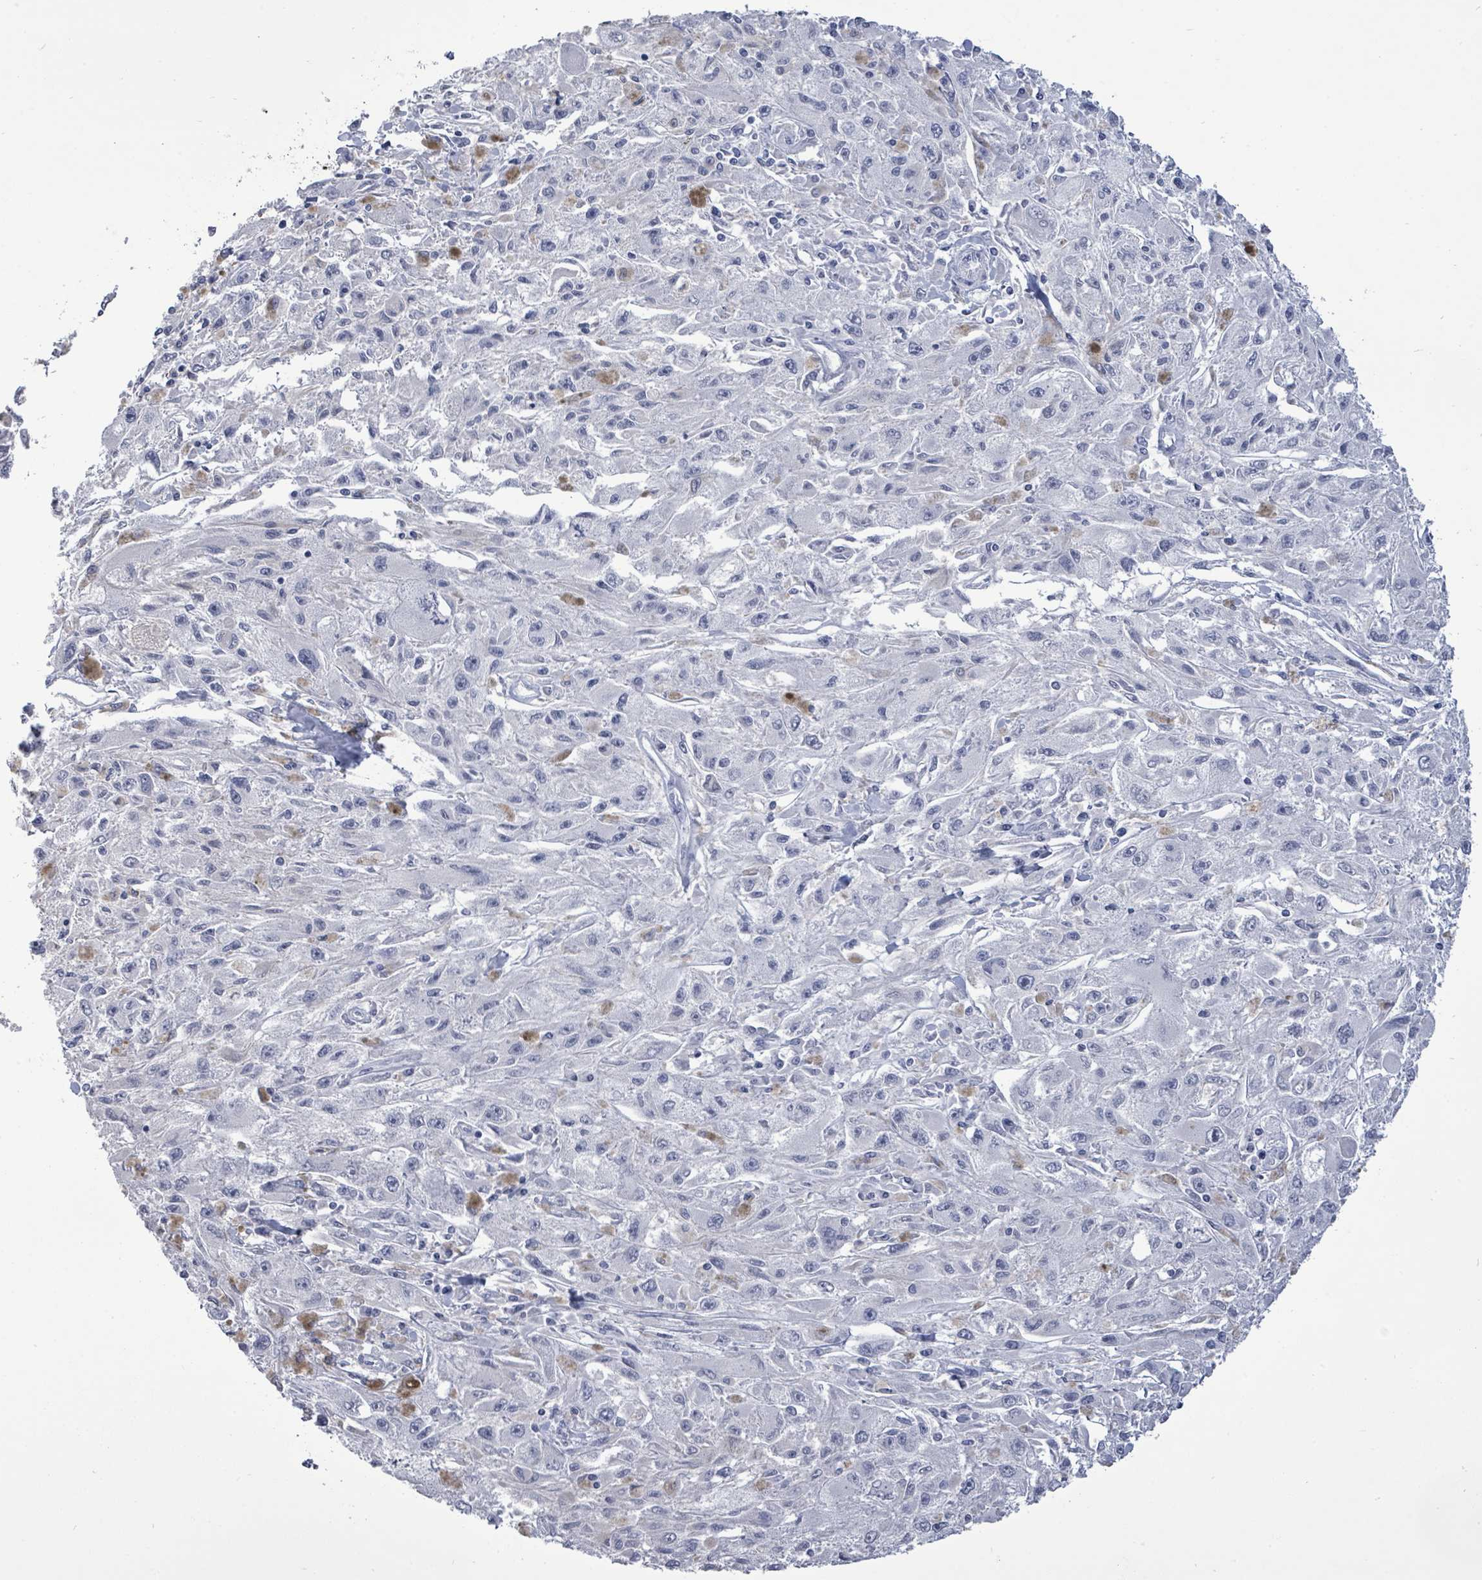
{"staining": {"intensity": "negative", "quantity": "none", "location": "none"}, "tissue": "melanoma", "cell_type": "Tumor cells", "image_type": "cancer", "snomed": [{"axis": "morphology", "description": "Malignant melanoma, Metastatic site"}, {"axis": "topography", "description": "Skin"}], "caption": "Immunohistochemistry histopathology image of malignant melanoma (metastatic site) stained for a protein (brown), which demonstrates no expression in tumor cells.", "gene": "CT45A5", "patient": {"sex": "male", "age": 53}}